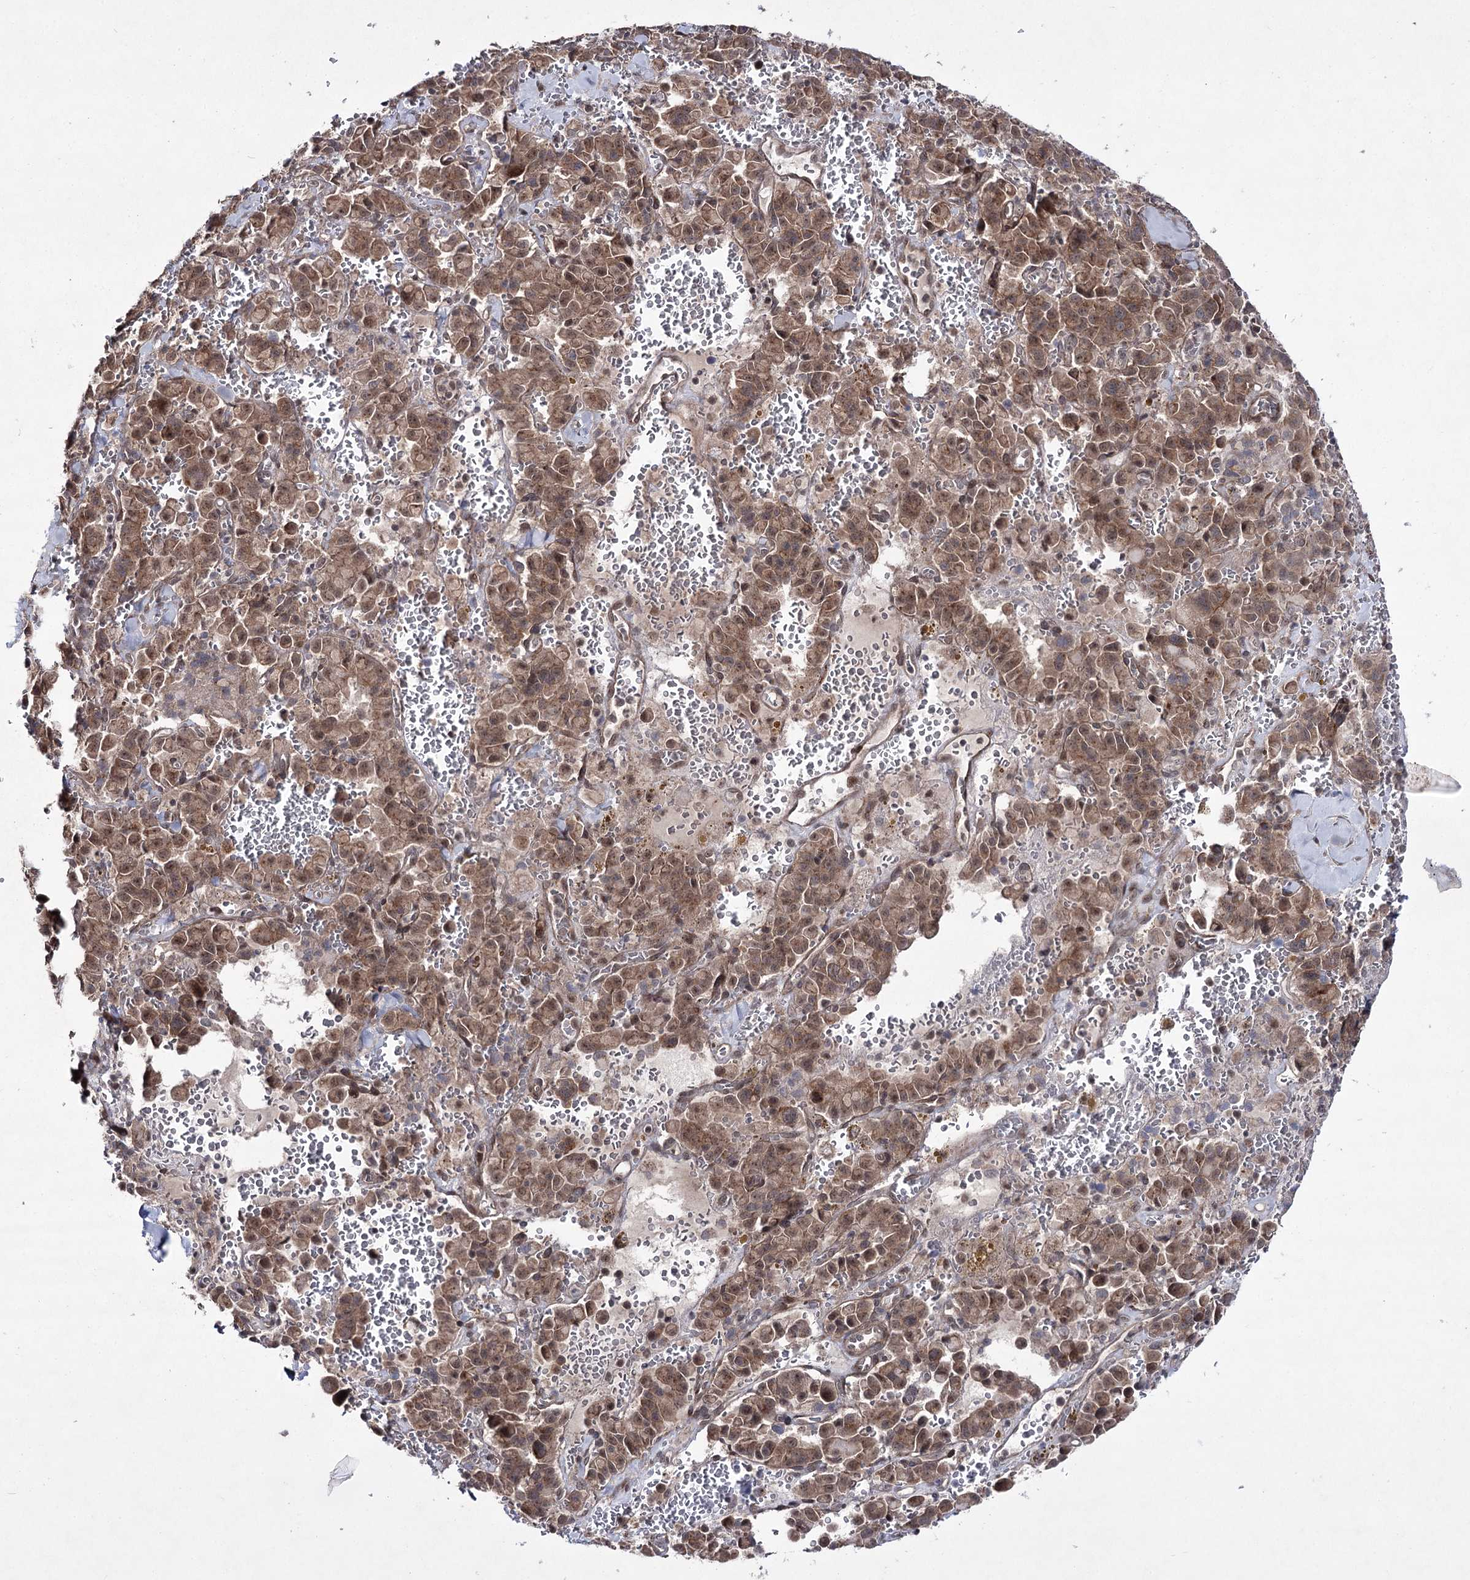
{"staining": {"intensity": "moderate", "quantity": ">75%", "location": "cytoplasmic/membranous,nuclear"}, "tissue": "pancreatic cancer", "cell_type": "Tumor cells", "image_type": "cancer", "snomed": [{"axis": "morphology", "description": "Adenocarcinoma, NOS"}, {"axis": "topography", "description": "Pancreas"}], "caption": "This micrograph displays immunohistochemistry staining of human adenocarcinoma (pancreatic), with medium moderate cytoplasmic/membranous and nuclear staining in about >75% of tumor cells.", "gene": "HOXC11", "patient": {"sex": "male", "age": 65}}